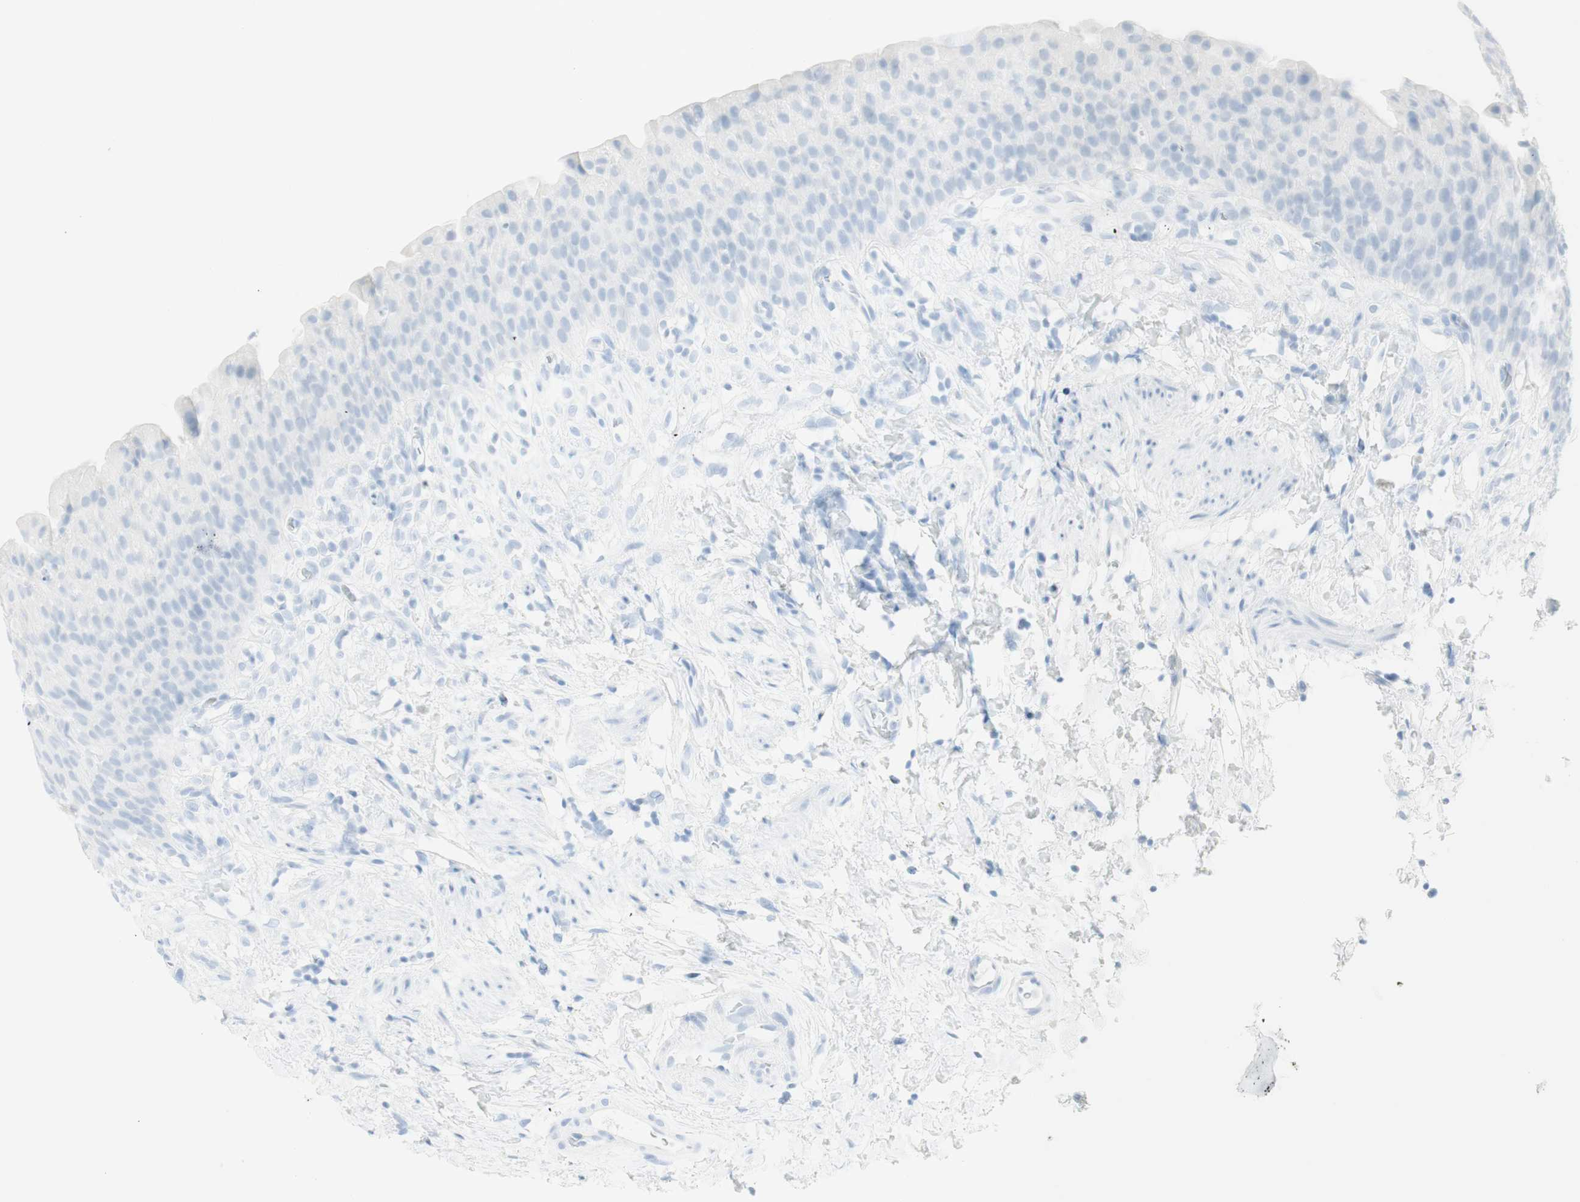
{"staining": {"intensity": "negative", "quantity": "none", "location": "none"}, "tissue": "urinary bladder", "cell_type": "Urothelial cells", "image_type": "normal", "snomed": [{"axis": "morphology", "description": "Normal tissue, NOS"}, {"axis": "topography", "description": "Urinary bladder"}], "caption": "DAB (3,3'-diaminobenzidine) immunohistochemical staining of benign urinary bladder displays no significant staining in urothelial cells.", "gene": "NAPSA", "patient": {"sex": "female", "age": 79}}